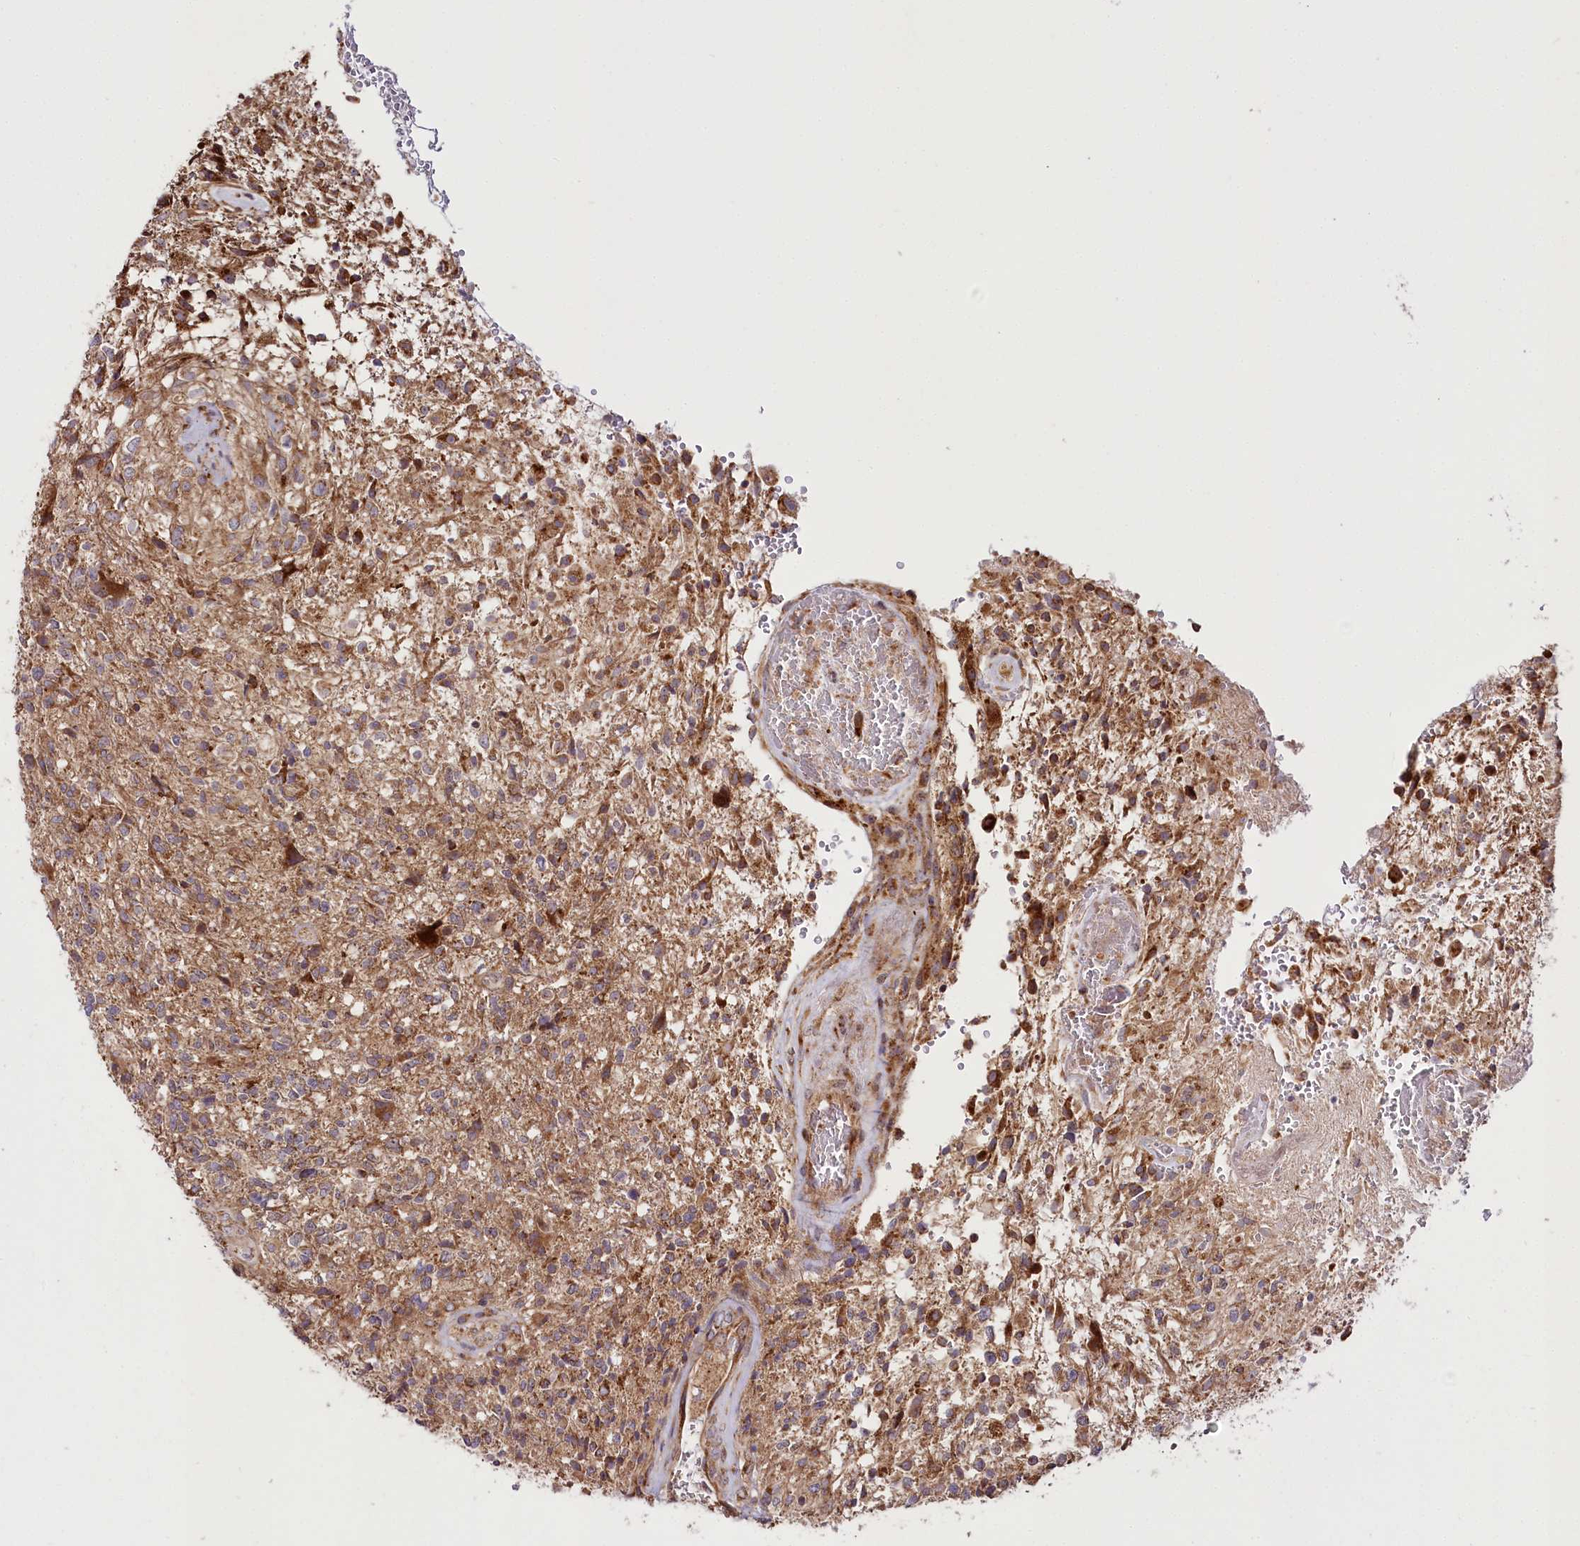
{"staining": {"intensity": "moderate", "quantity": "<25%", "location": "cytoplasmic/membranous"}, "tissue": "glioma", "cell_type": "Tumor cells", "image_type": "cancer", "snomed": [{"axis": "morphology", "description": "Glioma, malignant, High grade"}, {"axis": "topography", "description": "Brain"}], "caption": "Immunohistochemistry (DAB) staining of glioma displays moderate cytoplasmic/membranous protein staining in about <25% of tumor cells.", "gene": "RAB7A", "patient": {"sex": "male", "age": 56}}